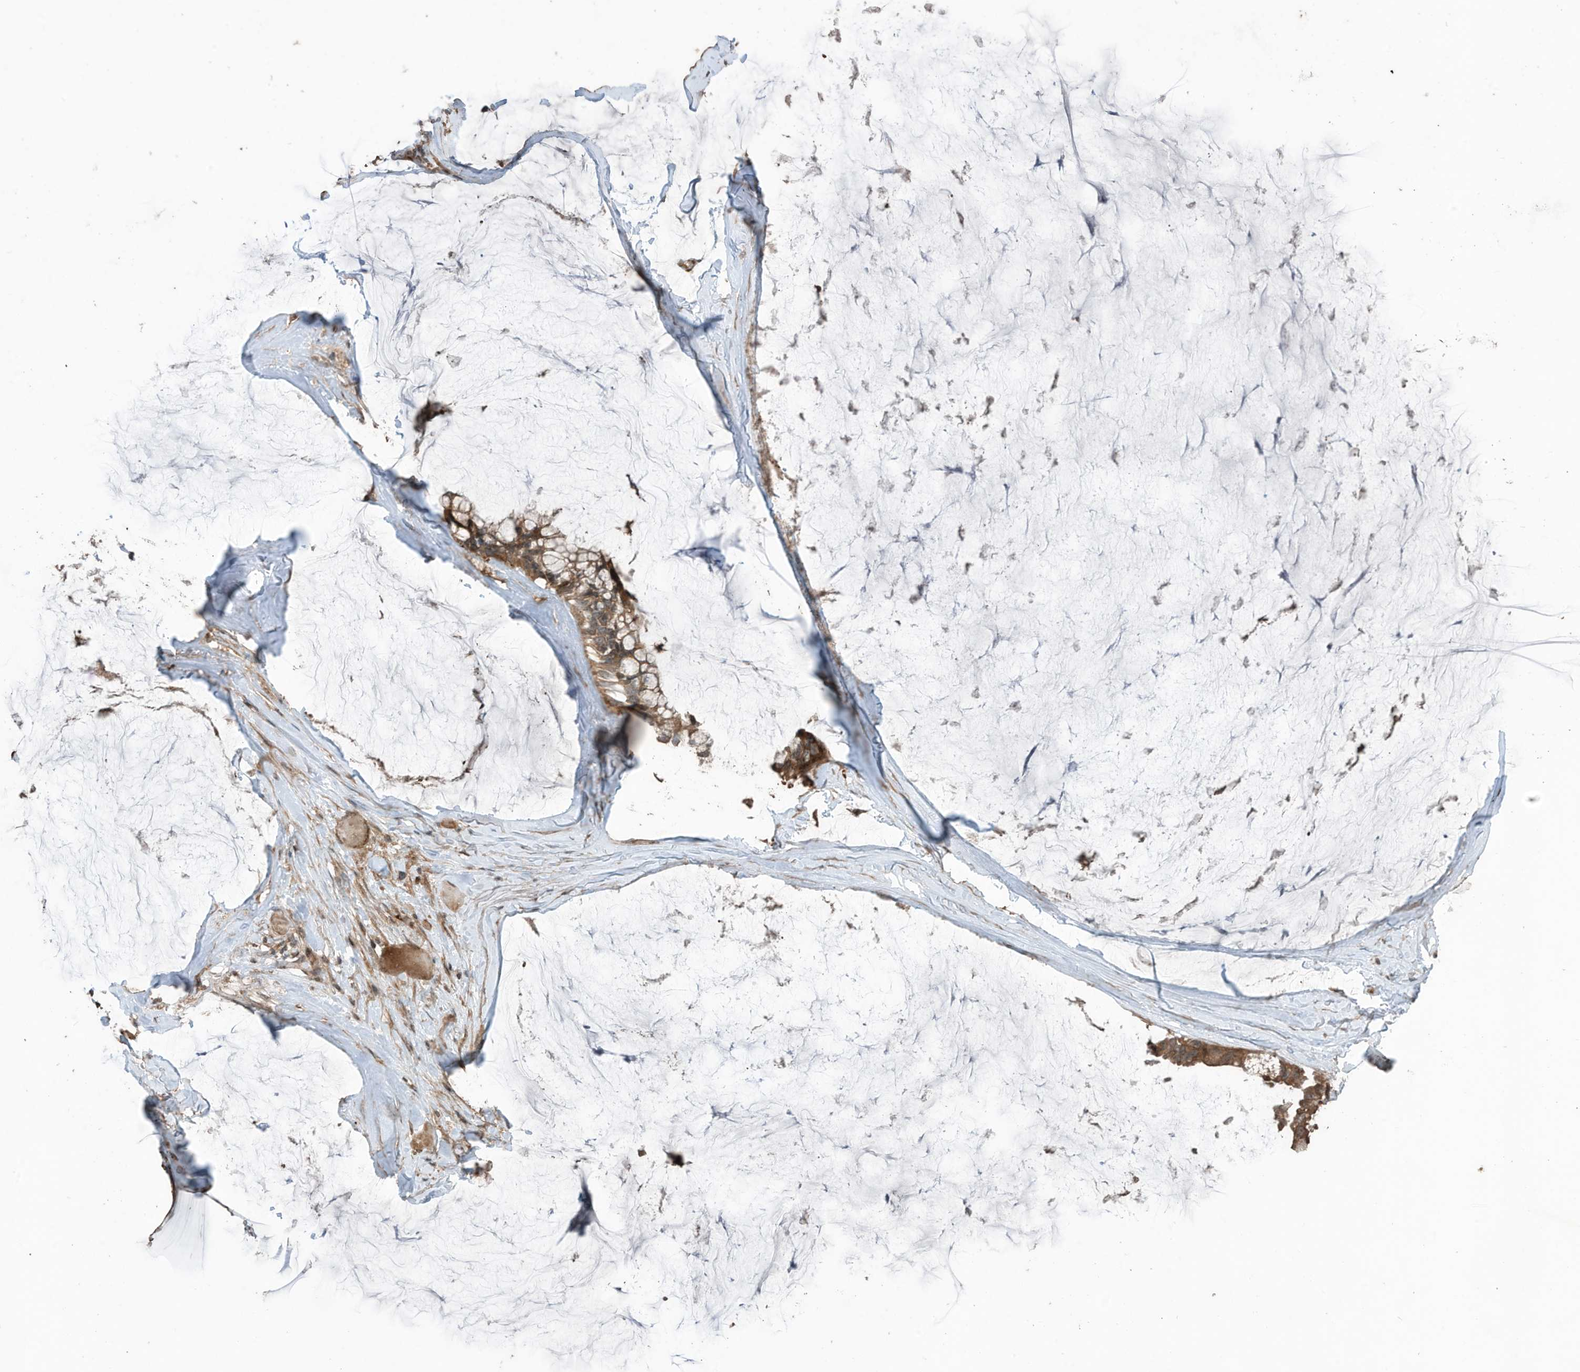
{"staining": {"intensity": "moderate", "quantity": ">75%", "location": "cytoplasmic/membranous"}, "tissue": "ovarian cancer", "cell_type": "Tumor cells", "image_type": "cancer", "snomed": [{"axis": "morphology", "description": "Cystadenocarcinoma, mucinous, NOS"}, {"axis": "topography", "description": "Ovary"}], "caption": "Immunohistochemical staining of ovarian cancer (mucinous cystadenocarcinoma) reveals medium levels of moderate cytoplasmic/membranous protein expression in approximately >75% of tumor cells.", "gene": "ZNF653", "patient": {"sex": "female", "age": 39}}